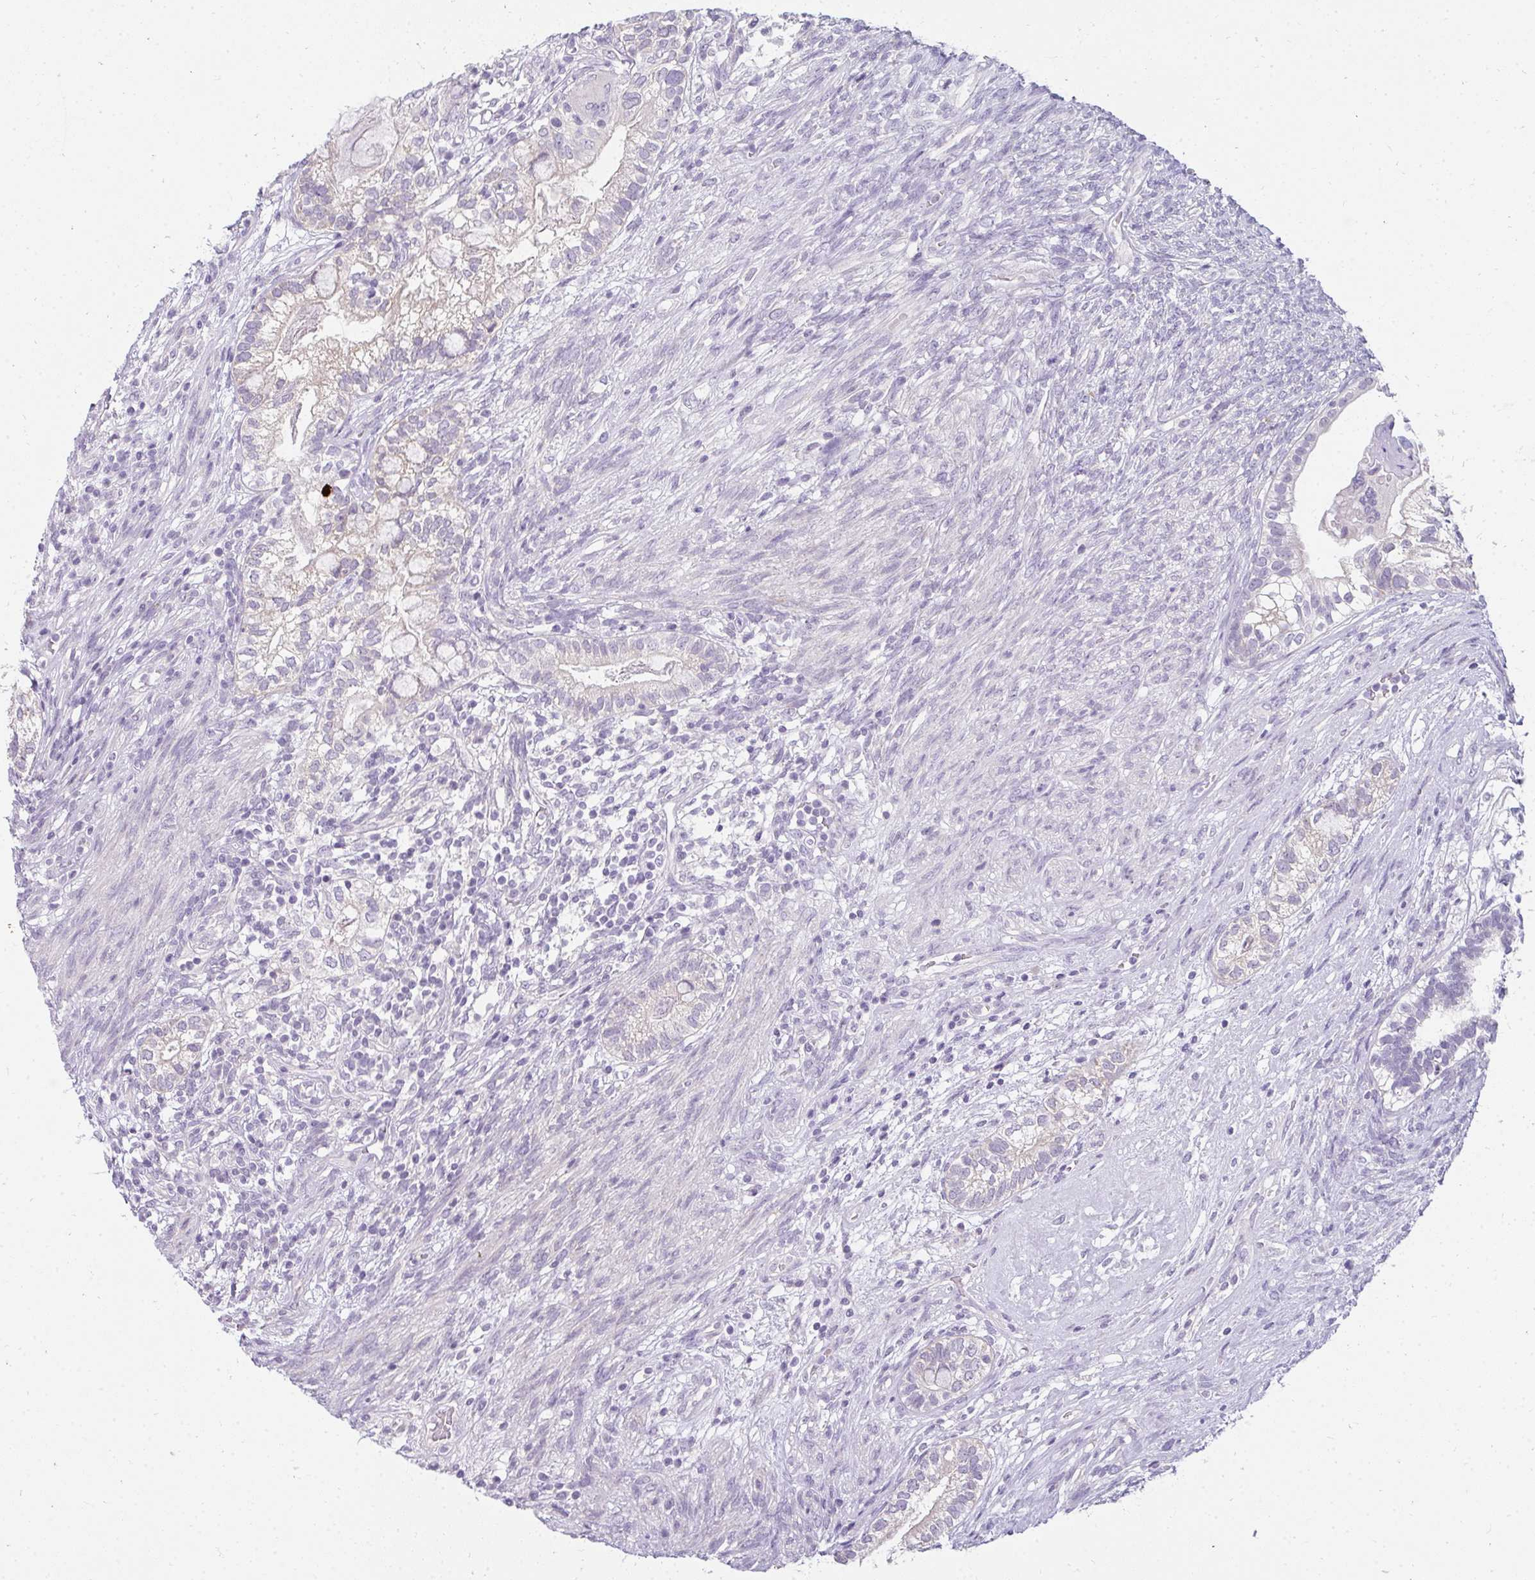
{"staining": {"intensity": "negative", "quantity": "none", "location": "none"}, "tissue": "testis cancer", "cell_type": "Tumor cells", "image_type": "cancer", "snomed": [{"axis": "morphology", "description": "Seminoma, NOS"}, {"axis": "morphology", "description": "Carcinoma, Embryonal, NOS"}, {"axis": "topography", "description": "Testis"}], "caption": "Testis cancer was stained to show a protein in brown. There is no significant staining in tumor cells.", "gene": "PPP1R3G", "patient": {"sex": "male", "age": 41}}